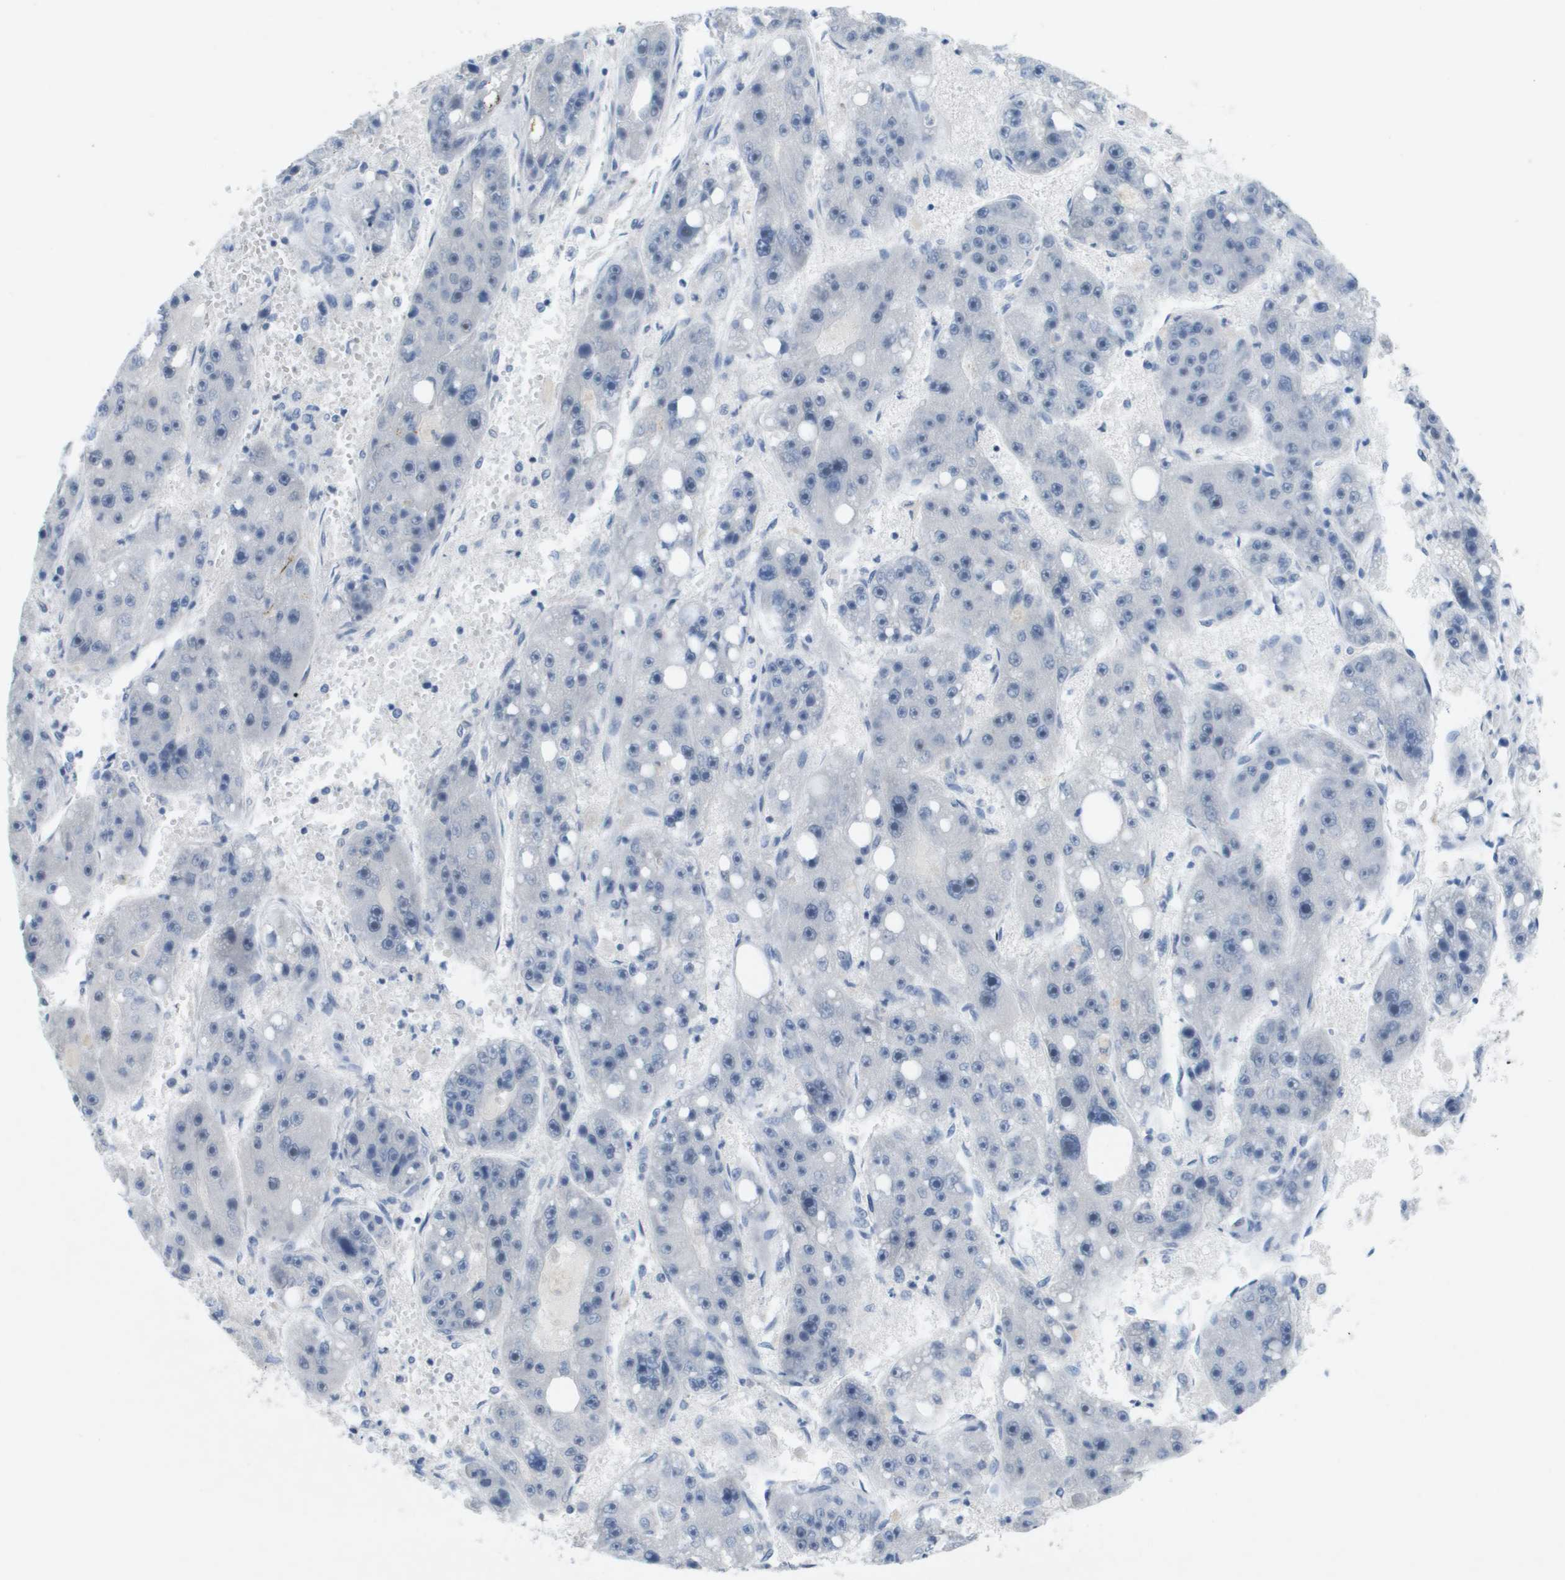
{"staining": {"intensity": "negative", "quantity": "none", "location": "none"}, "tissue": "liver cancer", "cell_type": "Tumor cells", "image_type": "cancer", "snomed": [{"axis": "morphology", "description": "Carcinoma, Hepatocellular, NOS"}, {"axis": "topography", "description": "Liver"}], "caption": "An IHC photomicrograph of hepatocellular carcinoma (liver) is shown. There is no staining in tumor cells of hepatocellular carcinoma (liver).", "gene": "TP53RK", "patient": {"sex": "female", "age": 61}}